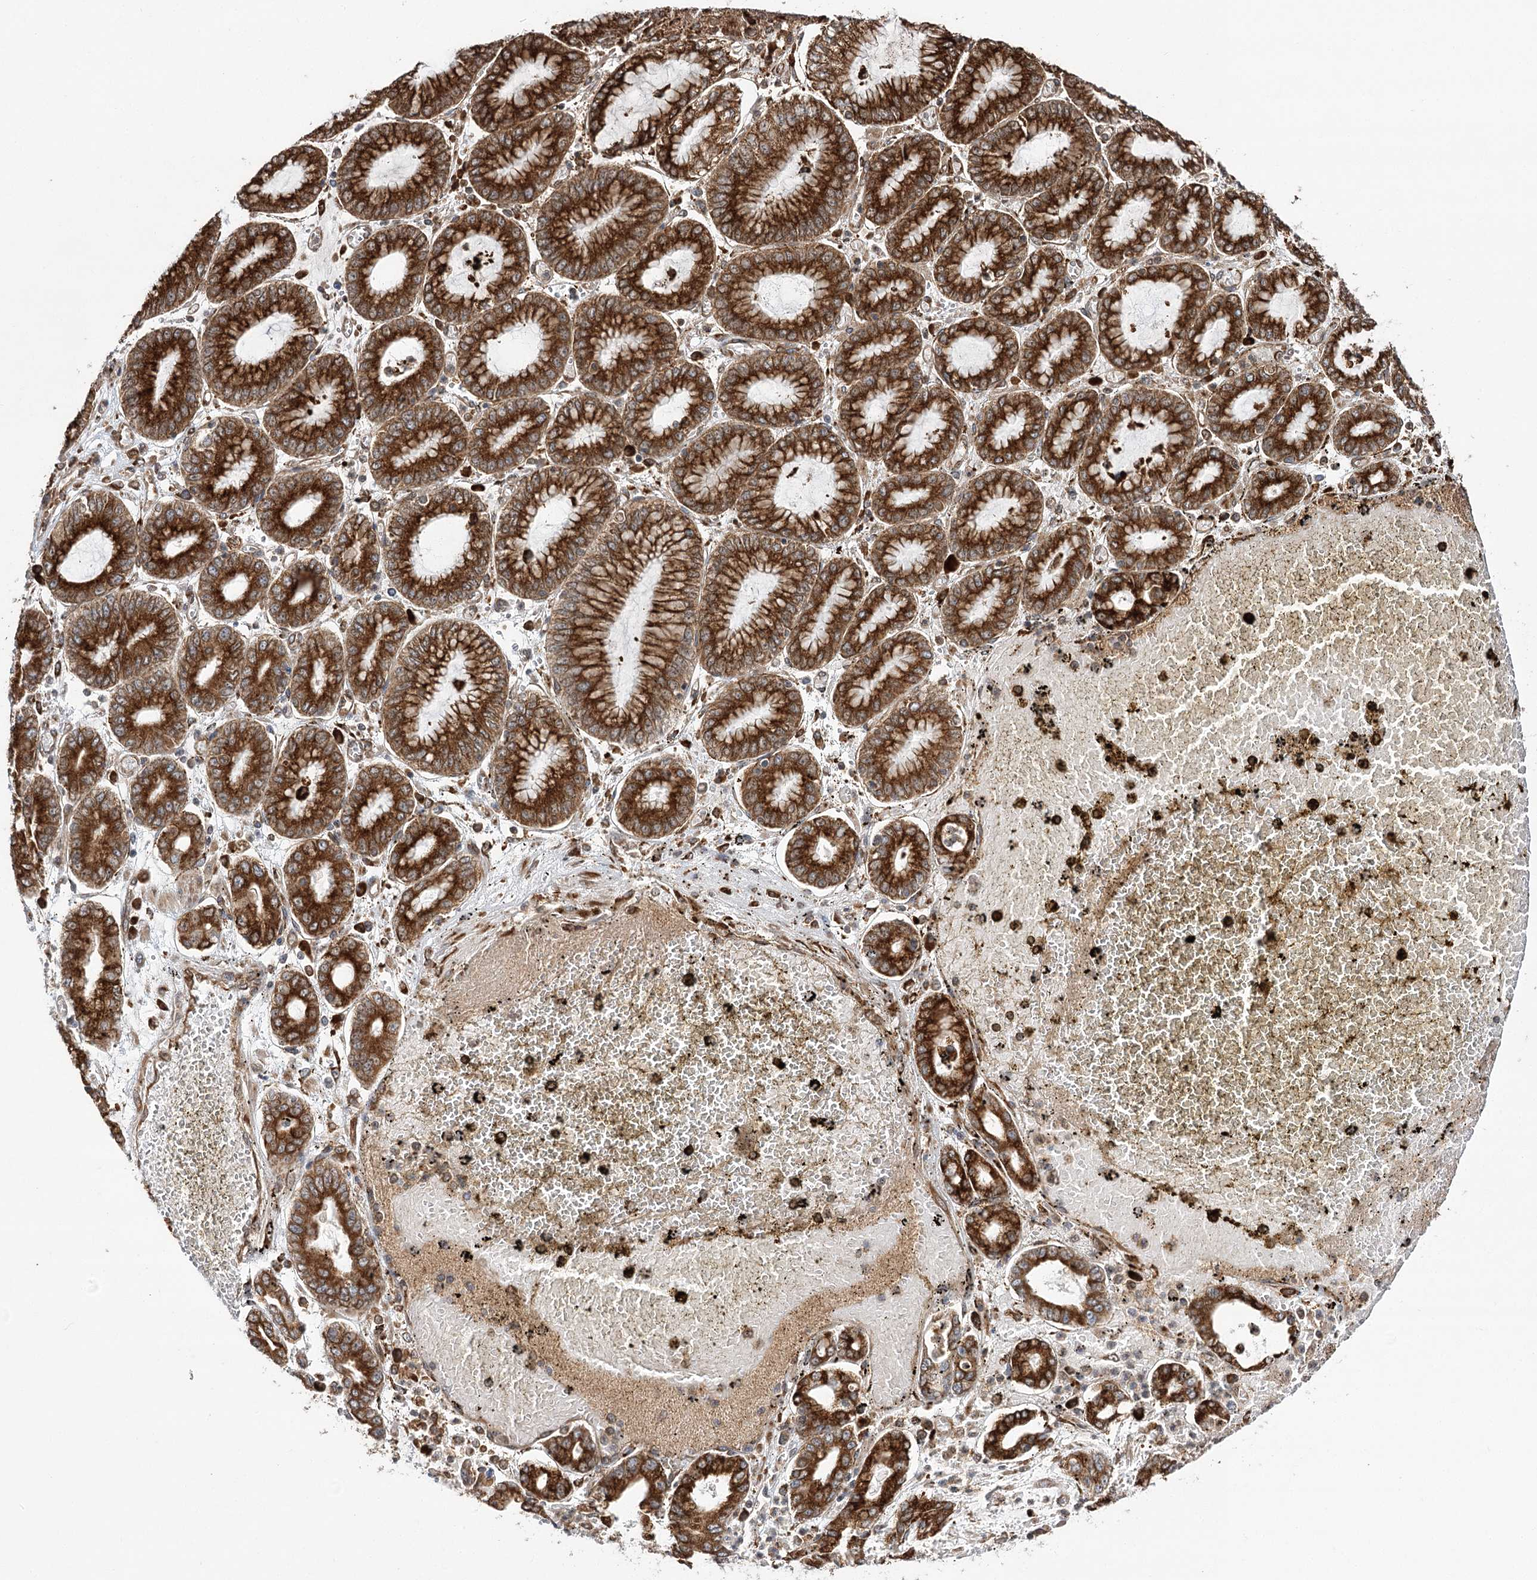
{"staining": {"intensity": "strong", "quantity": ">75%", "location": "cytoplasmic/membranous"}, "tissue": "stomach cancer", "cell_type": "Tumor cells", "image_type": "cancer", "snomed": [{"axis": "morphology", "description": "Adenocarcinoma, NOS"}, {"axis": "topography", "description": "Stomach"}], "caption": "This is a photomicrograph of IHC staining of adenocarcinoma (stomach), which shows strong staining in the cytoplasmic/membranous of tumor cells.", "gene": "DNAJB14", "patient": {"sex": "male", "age": 76}}